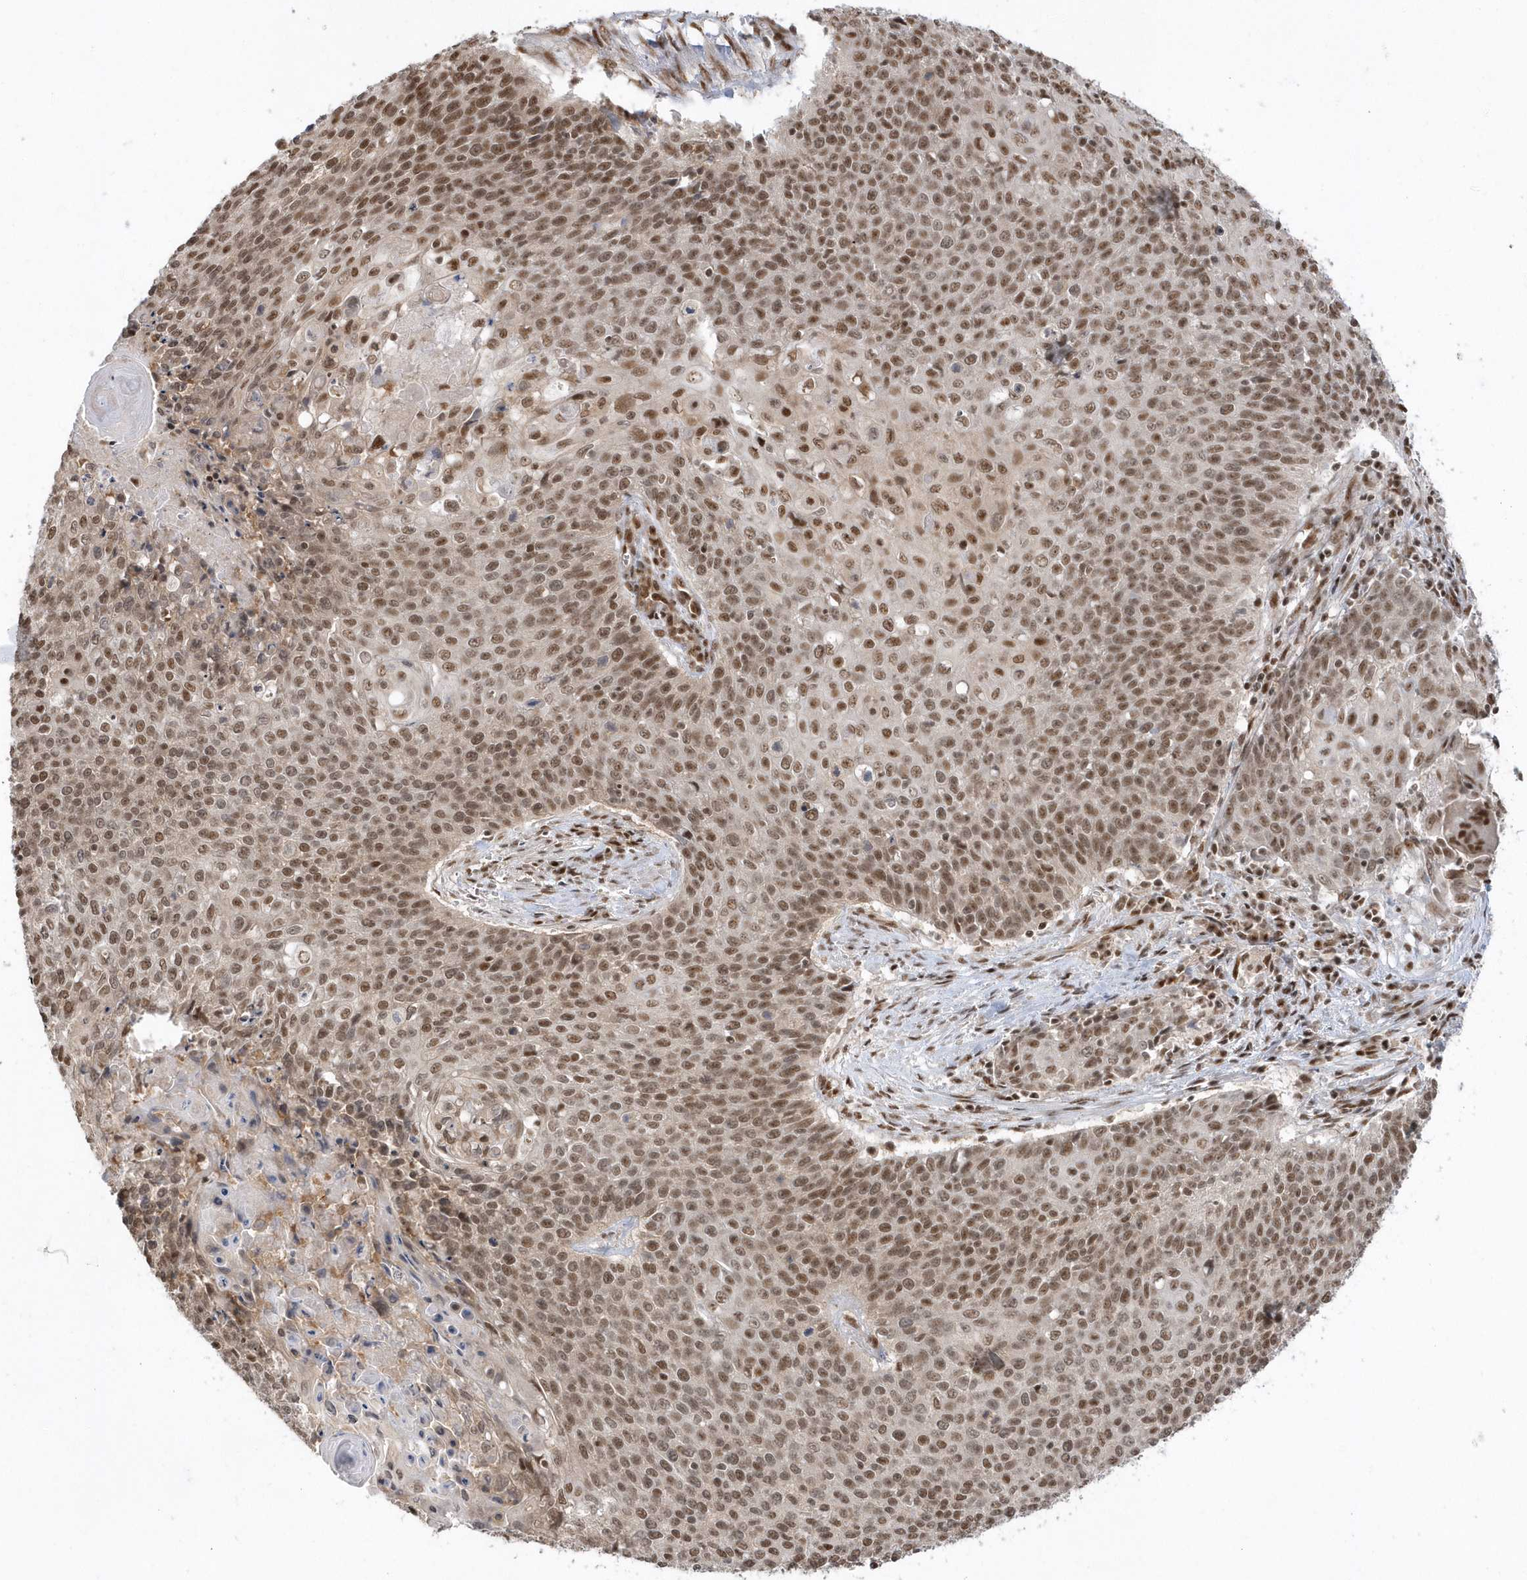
{"staining": {"intensity": "moderate", "quantity": ">75%", "location": "nuclear"}, "tissue": "cervical cancer", "cell_type": "Tumor cells", "image_type": "cancer", "snomed": [{"axis": "morphology", "description": "Squamous cell carcinoma, NOS"}, {"axis": "topography", "description": "Cervix"}], "caption": "Tumor cells exhibit medium levels of moderate nuclear positivity in approximately >75% of cells in squamous cell carcinoma (cervical). Using DAB (brown) and hematoxylin (blue) stains, captured at high magnification using brightfield microscopy.", "gene": "SEPHS1", "patient": {"sex": "female", "age": 39}}